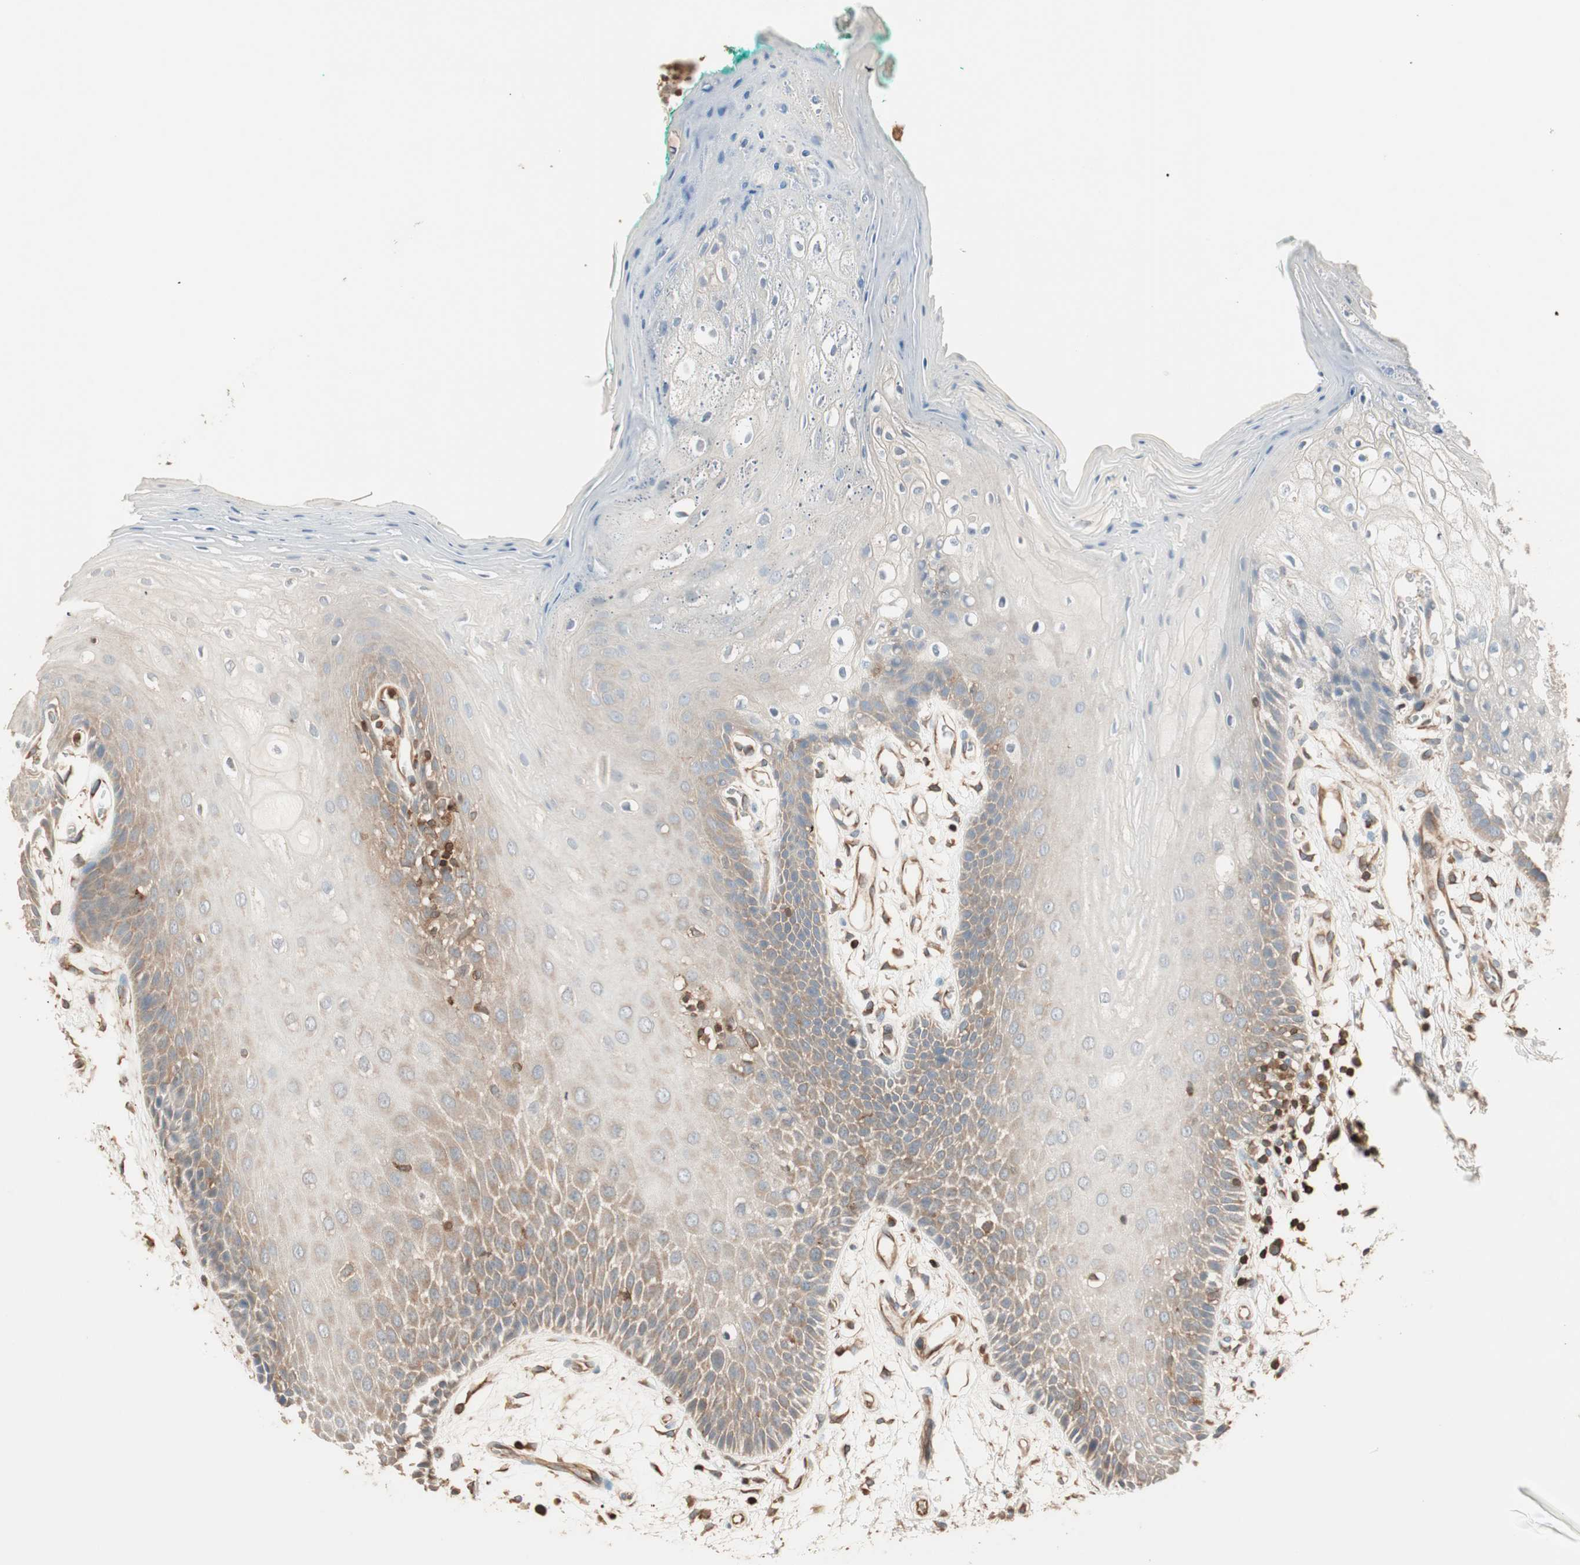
{"staining": {"intensity": "weak", "quantity": "<25%", "location": "cytoplasmic/membranous"}, "tissue": "oral mucosa", "cell_type": "Squamous epithelial cells", "image_type": "normal", "snomed": [{"axis": "morphology", "description": "Normal tissue, NOS"}, {"axis": "morphology", "description": "Squamous cell carcinoma, NOS"}, {"axis": "topography", "description": "Skeletal muscle"}, {"axis": "topography", "description": "Oral tissue"}, {"axis": "topography", "description": "Head-Neck"}], "caption": "This is a image of IHC staining of unremarkable oral mucosa, which shows no positivity in squamous epithelial cells.", "gene": "CRLF3", "patient": {"sex": "female", "age": 84}}